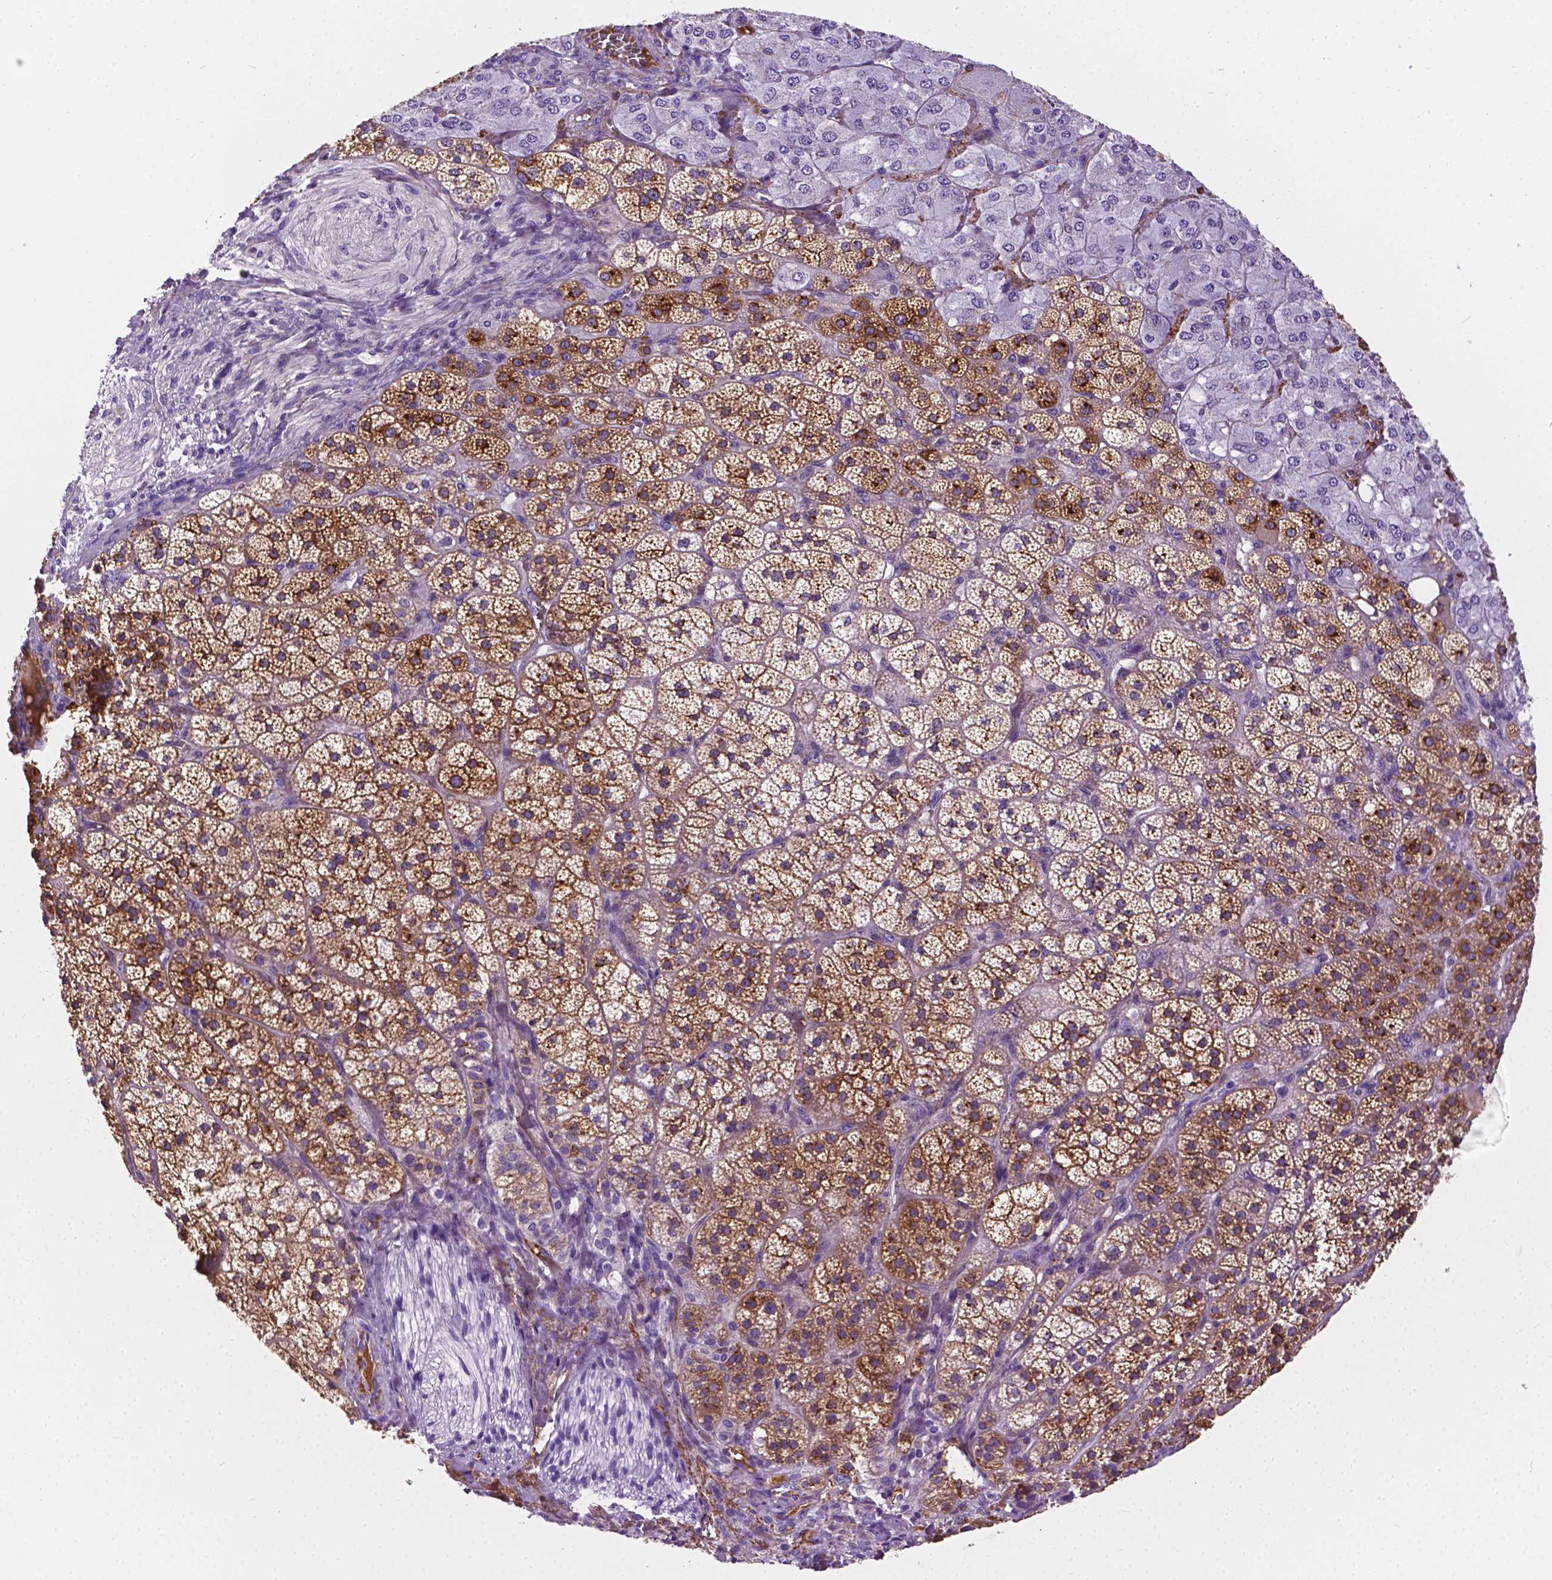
{"staining": {"intensity": "strong", "quantity": ">75%", "location": "cytoplasmic/membranous"}, "tissue": "adrenal gland", "cell_type": "Glandular cells", "image_type": "normal", "snomed": [{"axis": "morphology", "description": "Normal tissue, NOS"}, {"axis": "topography", "description": "Adrenal gland"}], "caption": "Protein analysis of benign adrenal gland reveals strong cytoplasmic/membranous staining in about >75% of glandular cells. The staining was performed using DAB (3,3'-diaminobenzidine), with brown indicating positive protein expression. Nuclei are stained blue with hematoxylin.", "gene": "APOE", "patient": {"sex": "female", "age": 60}}